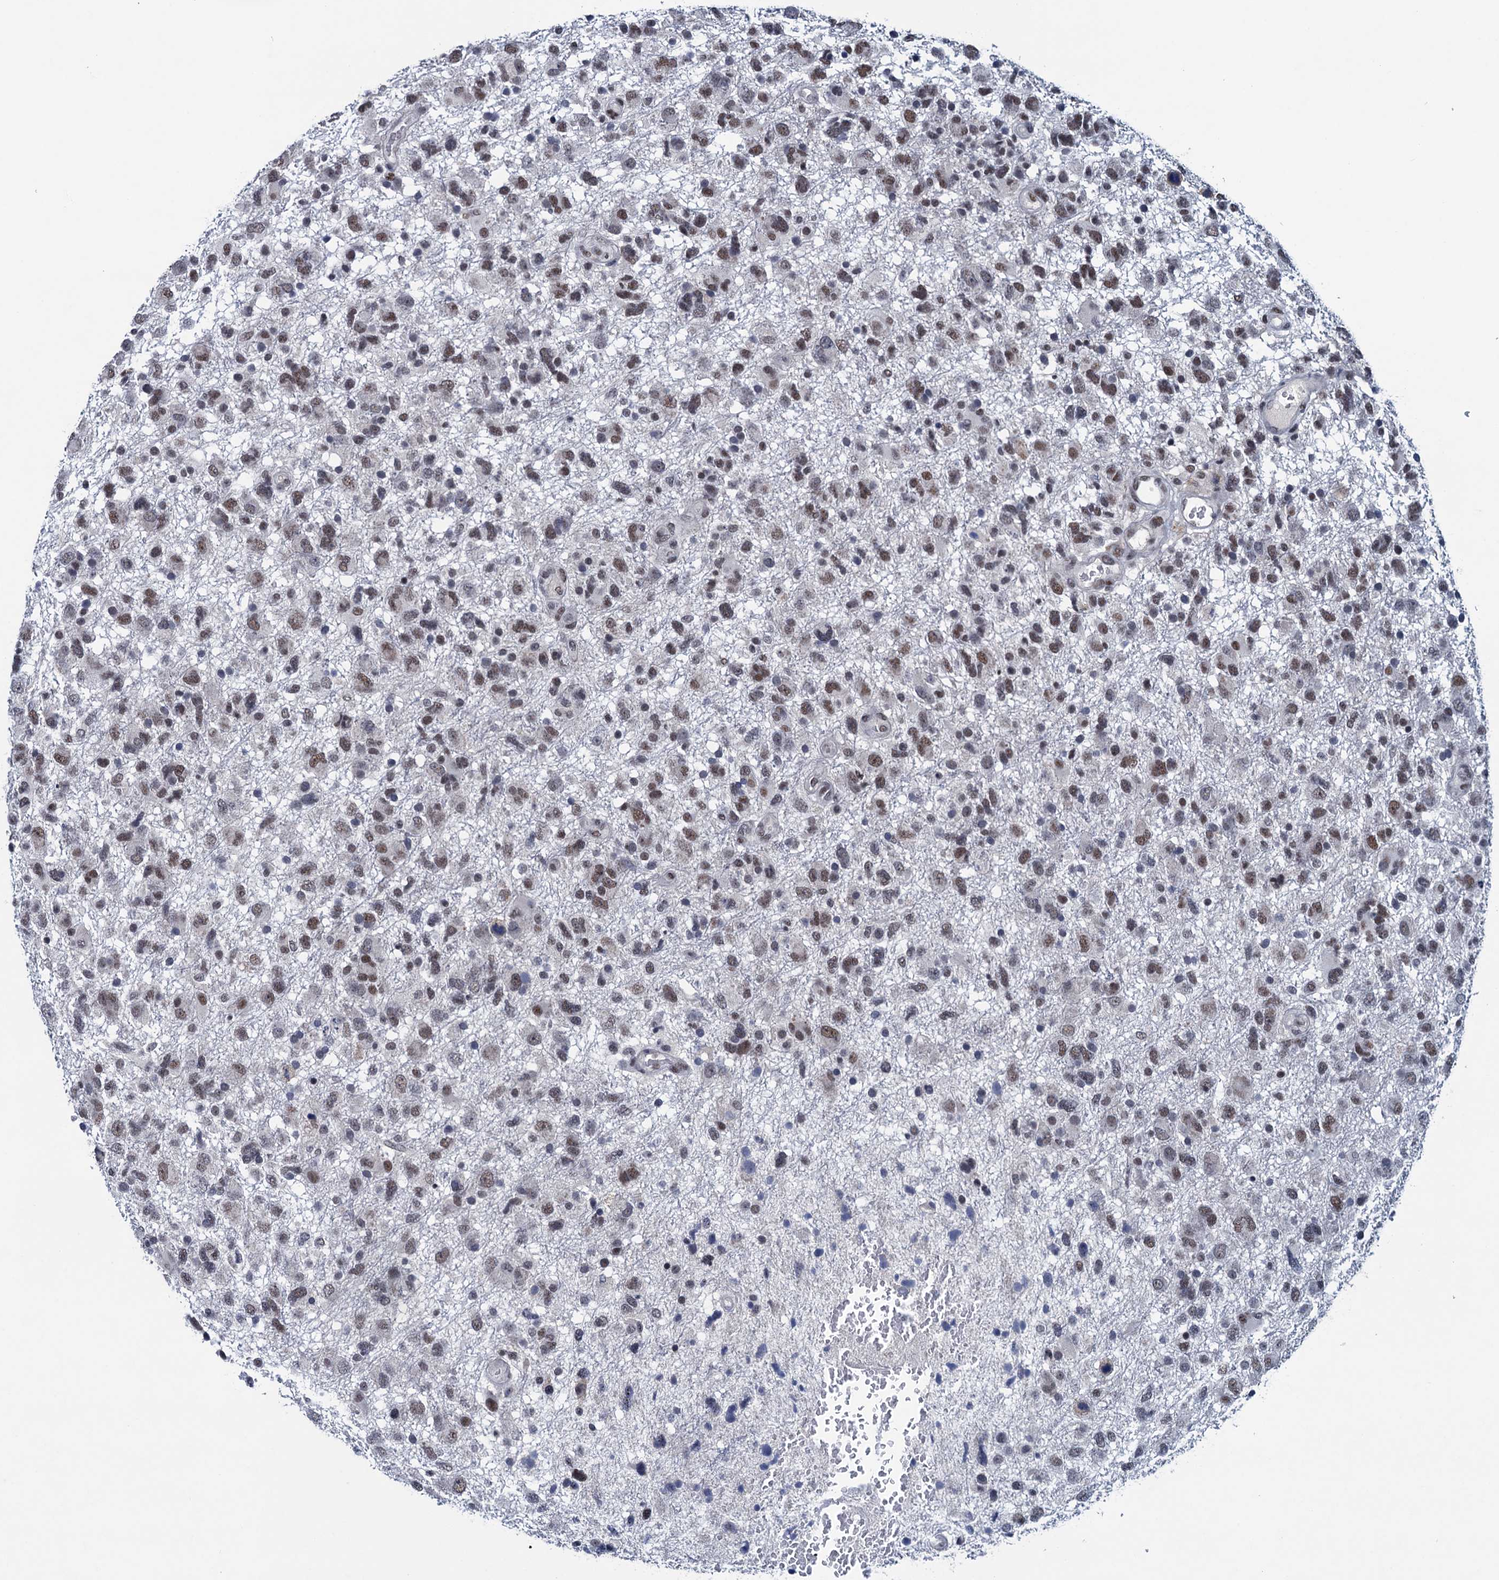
{"staining": {"intensity": "moderate", "quantity": ">75%", "location": "nuclear"}, "tissue": "glioma", "cell_type": "Tumor cells", "image_type": "cancer", "snomed": [{"axis": "morphology", "description": "Glioma, malignant, High grade"}, {"axis": "topography", "description": "Brain"}], "caption": "Immunohistochemical staining of glioma reveals moderate nuclear protein expression in about >75% of tumor cells. (DAB = brown stain, brightfield microscopy at high magnification).", "gene": "FNBP4", "patient": {"sex": "male", "age": 61}}